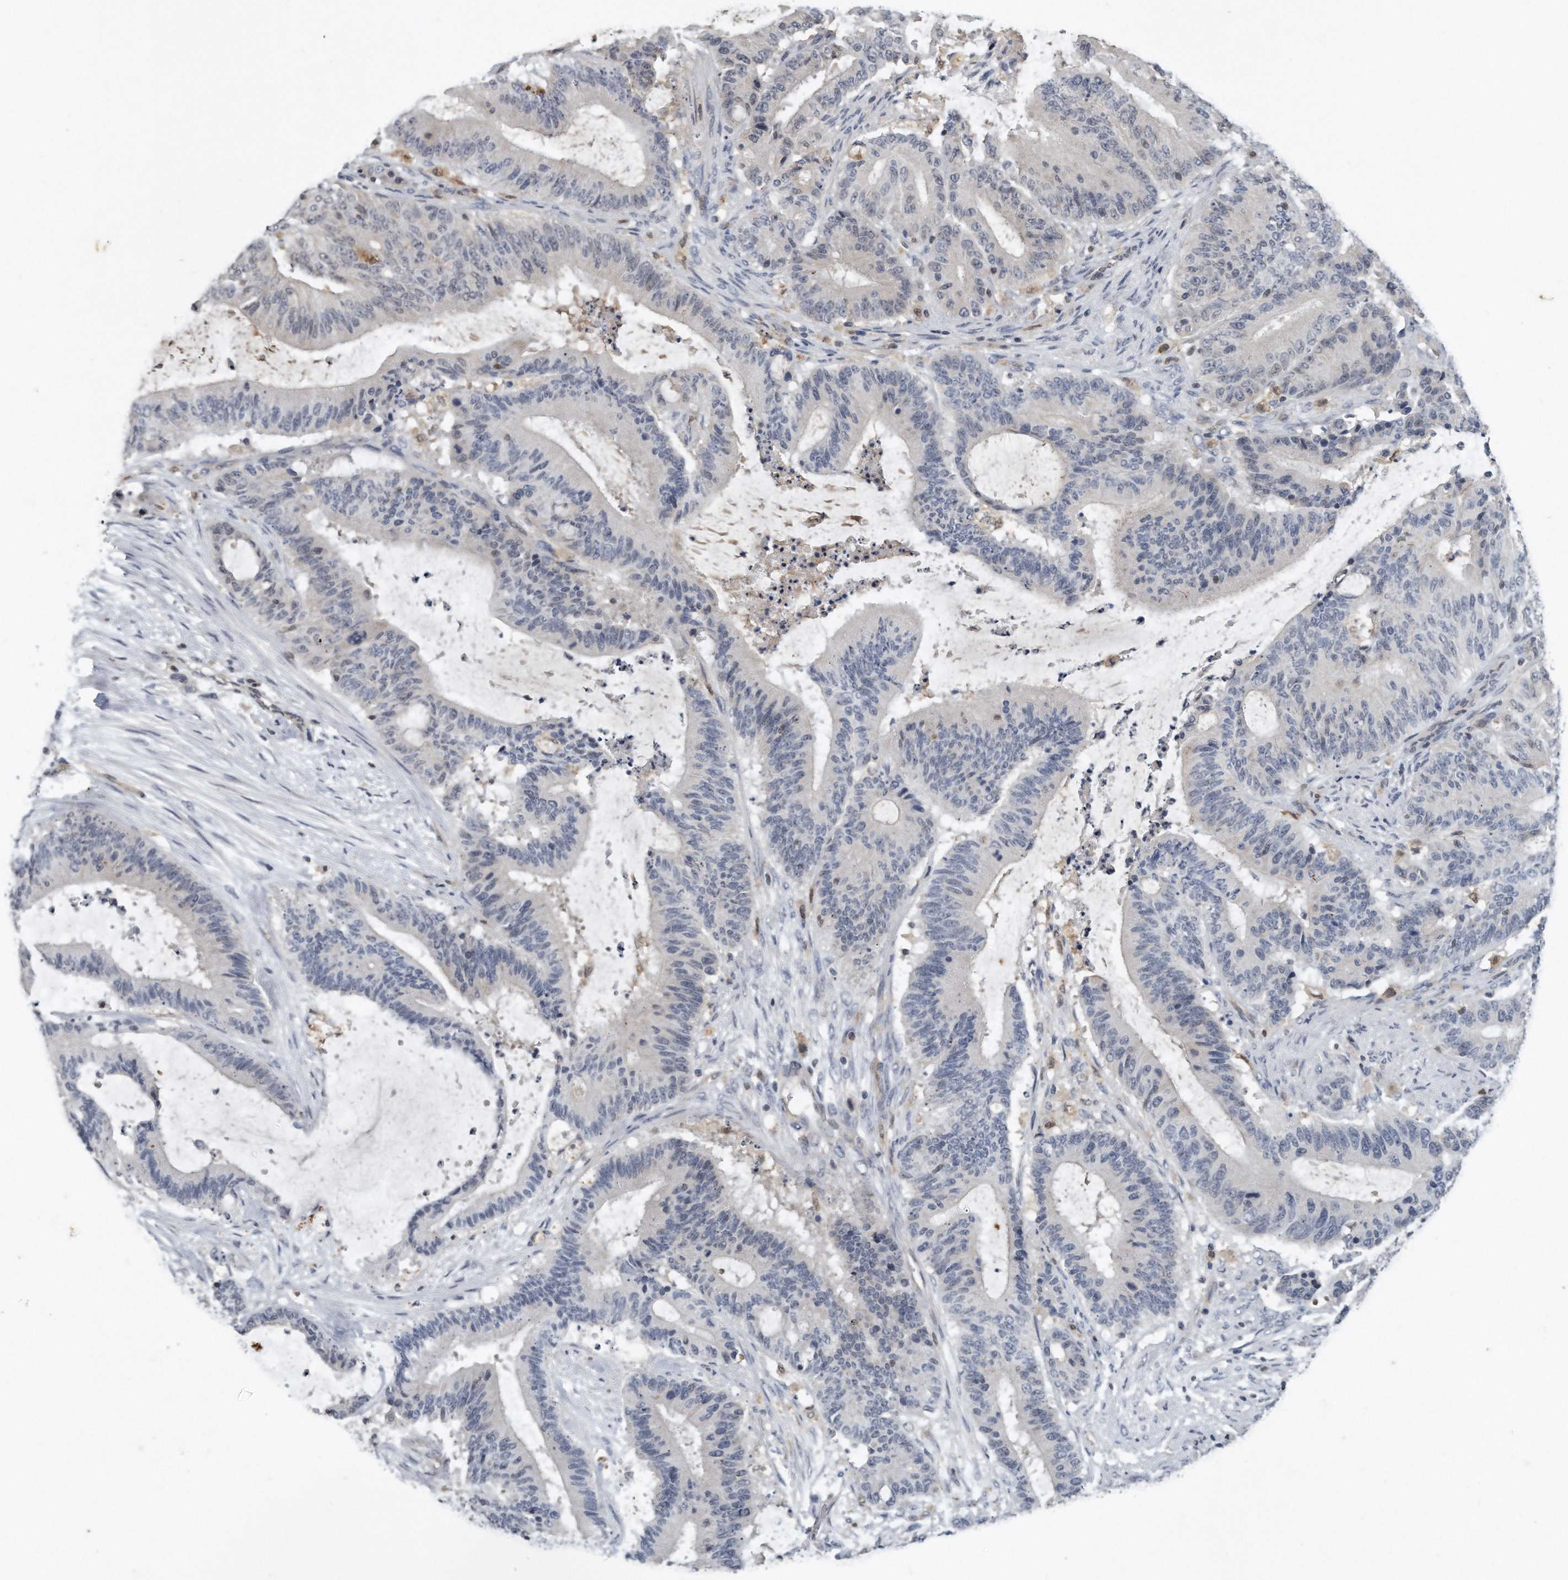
{"staining": {"intensity": "negative", "quantity": "none", "location": "none"}, "tissue": "liver cancer", "cell_type": "Tumor cells", "image_type": "cancer", "snomed": [{"axis": "morphology", "description": "Normal tissue, NOS"}, {"axis": "morphology", "description": "Cholangiocarcinoma"}, {"axis": "topography", "description": "Liver"}, {"axis": "topography", "description": "Peripheral nerve tissue"}], "caption": "Immunohistochemical staining of human liver cancer exhibits no significant positivity in tumor cells. Nuclei are stained in blue.", "gene": "CAMK1", "patient": {"sex": "female", "age": 73}}